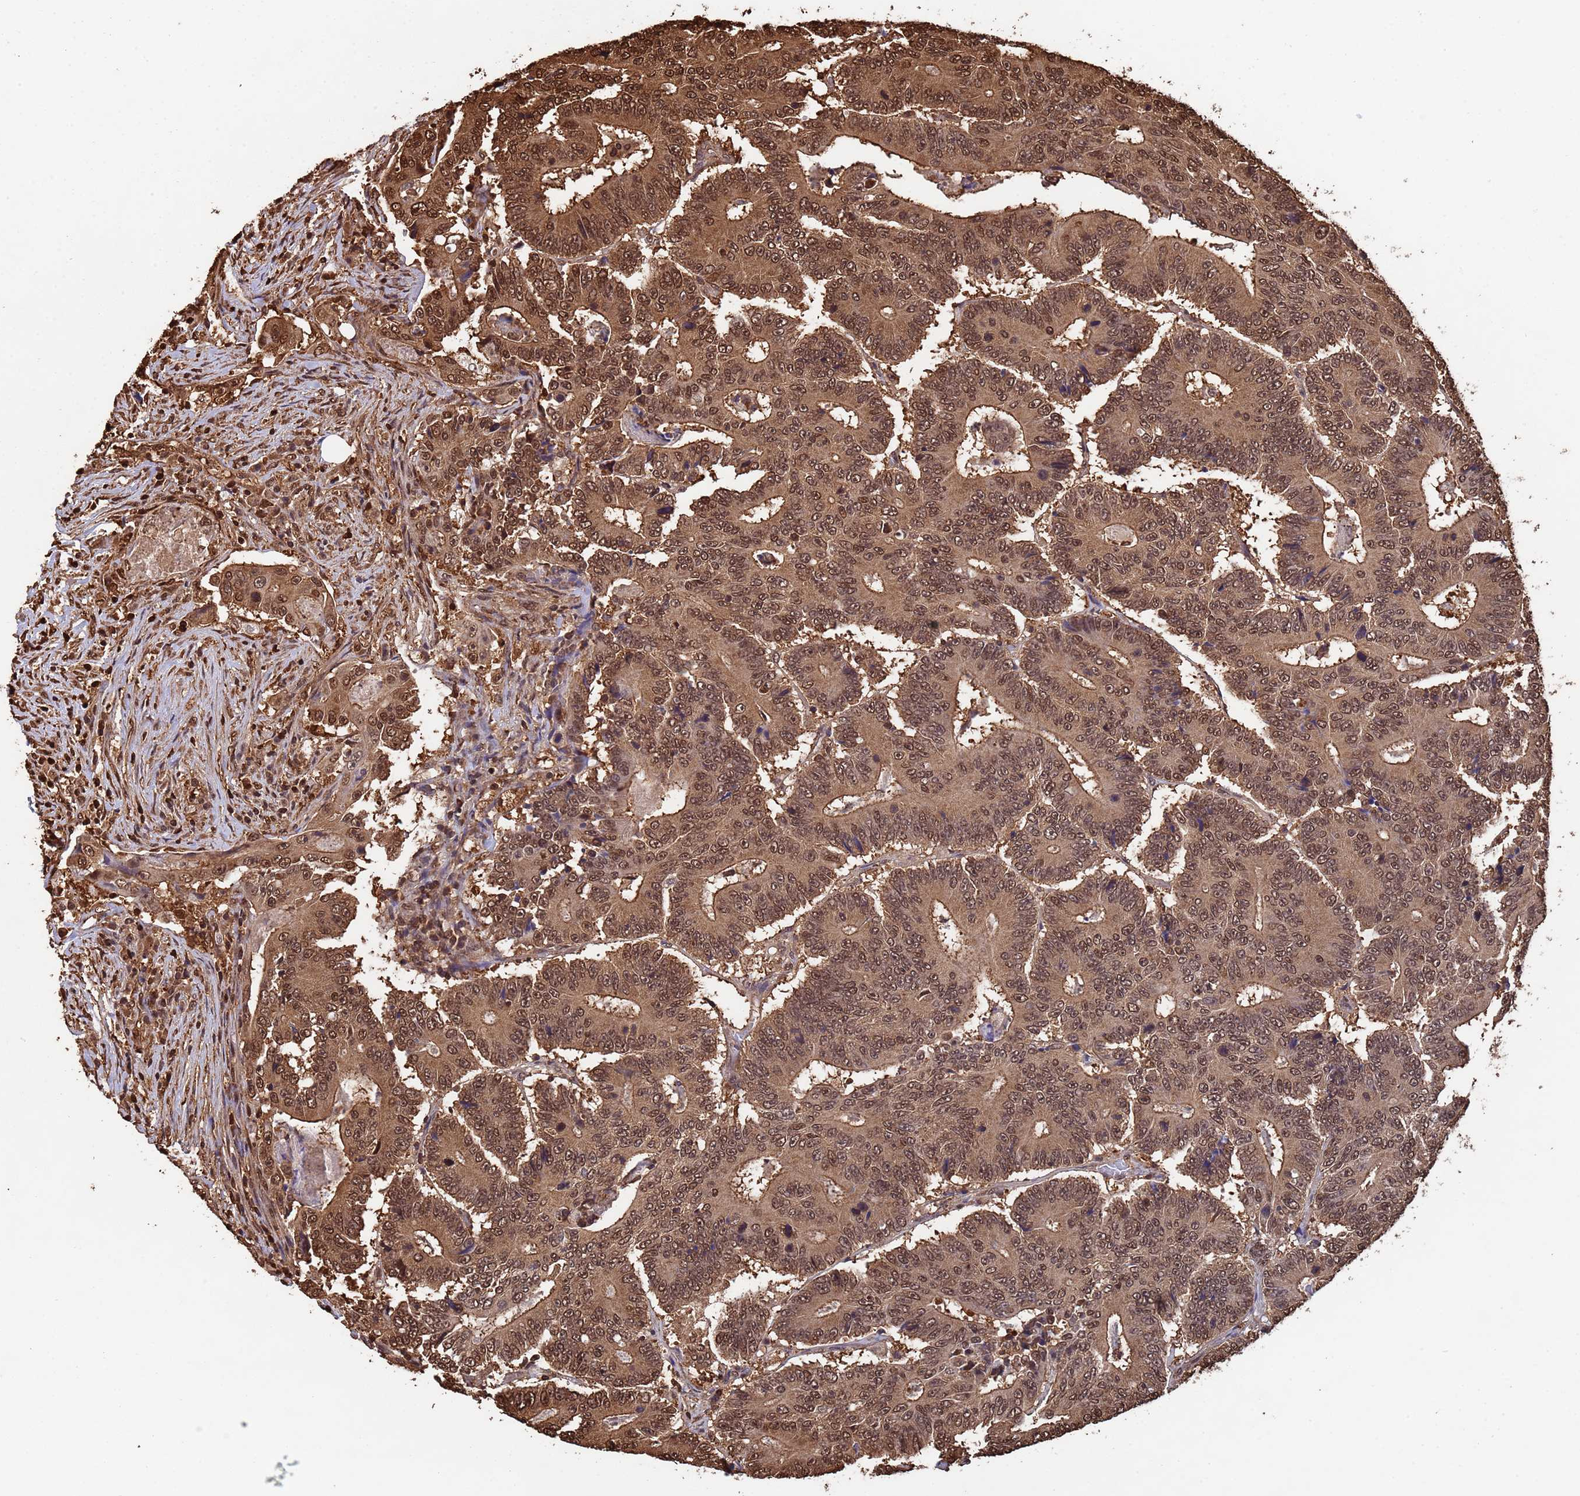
{"staining": {"intensity": "moderate", "quantity": ">75%", "location": "cytoplasmic/membranous,nuclear"}, "tissue": "colorectal cancer", "cell_type": "Tumor cells", "image_type": "cancer", "snomed": [{"axis": "morphology", "description": "Adenocarcinoma, NOS"}, {"axis": "topography", "description": "Colon"}], "caption": "Immunohistochemistry image of colorectal cancer (adenocarcinoma) stained for a protein (brown), which reveals medium levels of moderate cytoplasmic/membranous and nuclear positivity in about >75% of tumor cells.", "gene": "SUMO4", "patient": {"sex": "male", "age": 83}}